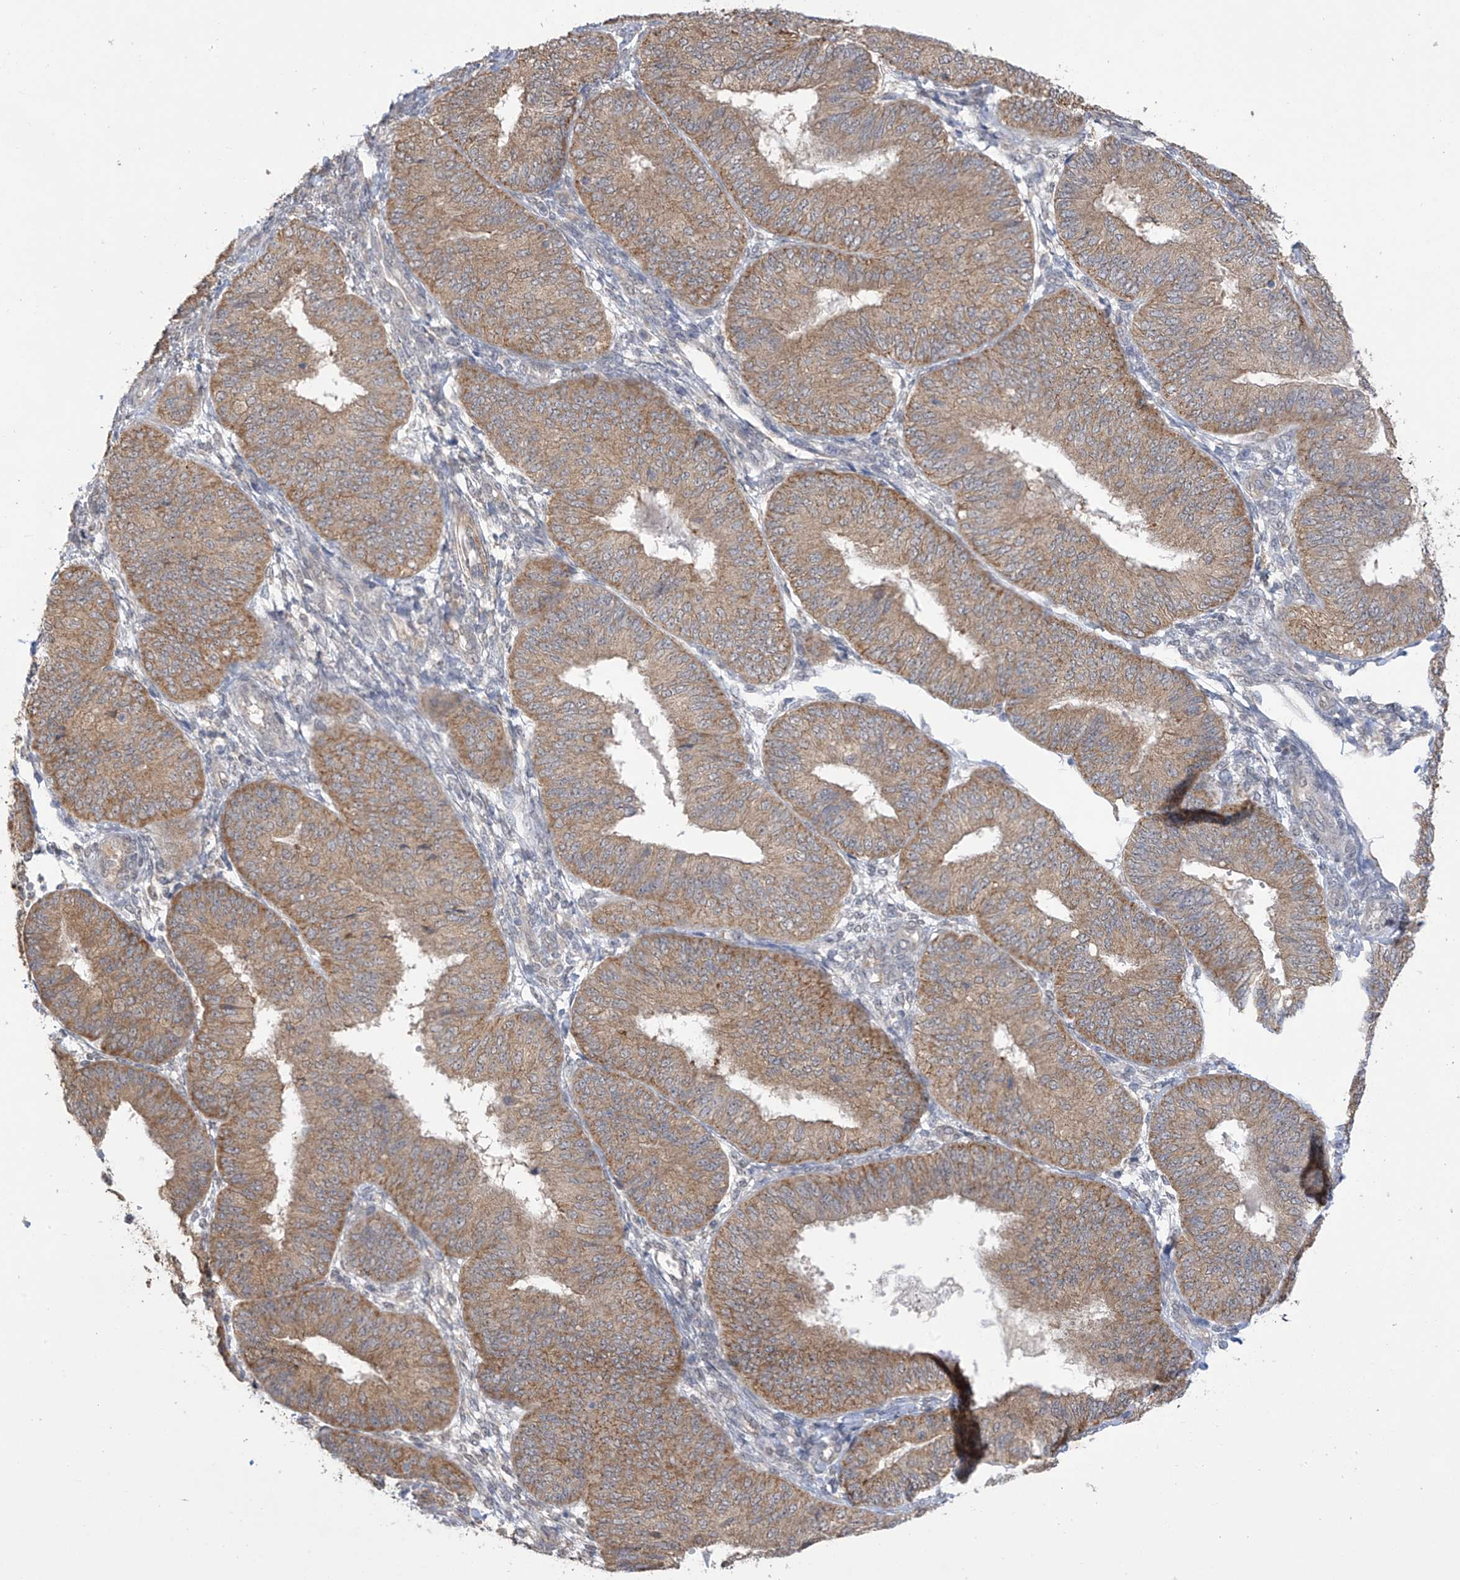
{"staining": {"intensity": "moderate", "quantity": ">75%", "location": "cytoplasmic/membranous"}, "tissue": "endometrial cancer", "cell_type": "Tumor cells", "image_type": "cancer", "snomed": [{"axis": "morphology", "description": "Adenocarcinoma, NOS"}, {"axis": "topography", "description": "Endometrium"}], "caption": "Endometrial adenocarcinoma stained for a protein reveals moderate cytoplasmic/membranous positivity in tumor cells.", "gene": "KIAA1522", "patient": {"sex": "female", "age": 58}}